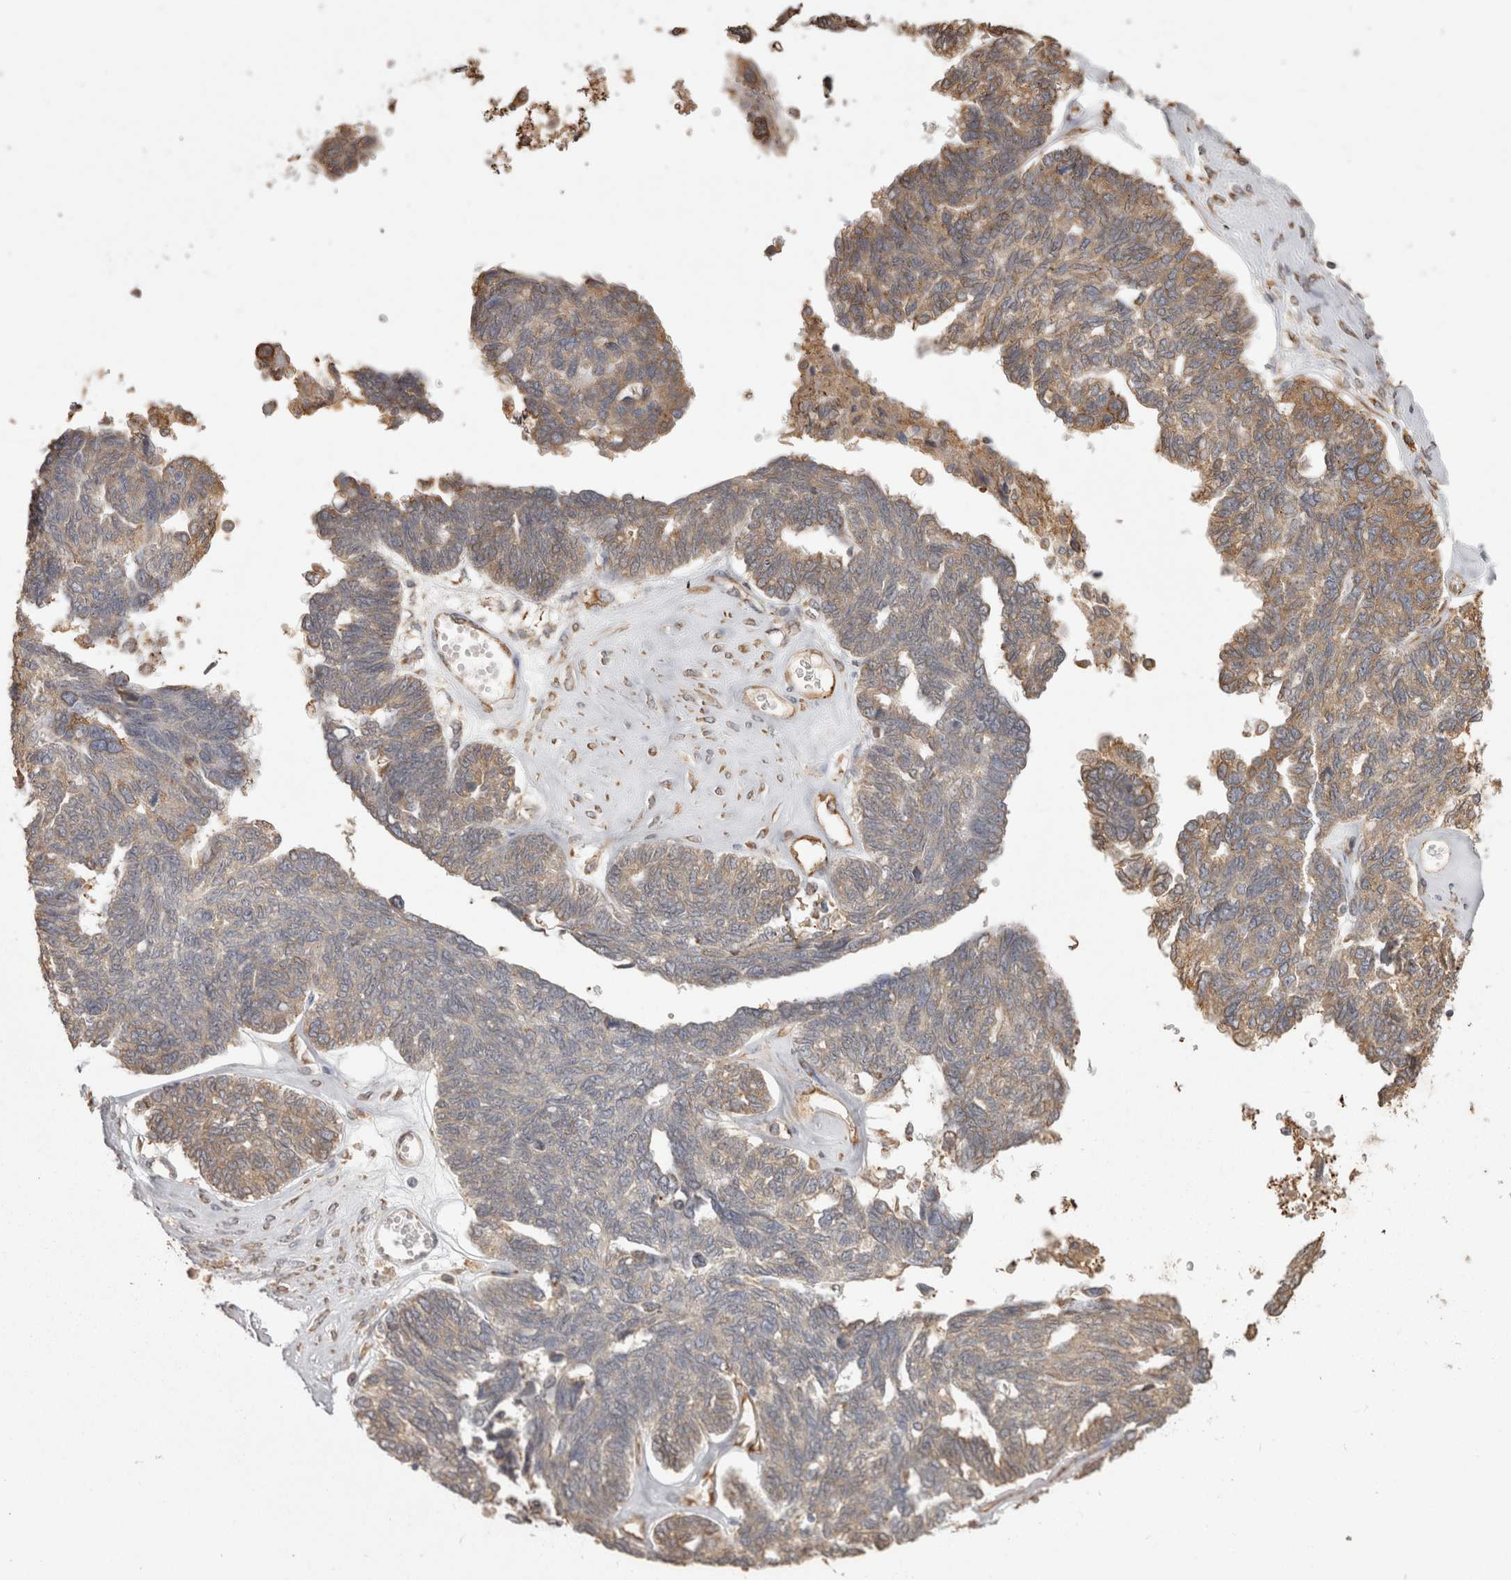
{"staining": {"intensity": "weak", "quantity": "25%-75%", "location": "cytoplasmic/membranous"}, "tissue": "ovarian cancer", "cell_type": "Tumor cells", "image_type": "cancer", "snomed": [{"axis": "morphology", "description": "Cystadenocarcinoma, serous, NOS"}, {"axis": "topography", "description": "Ovary"}], "caption": "Tumor cells display low levels of weak cytoplasmic/membranous staining in about 25%-75% of cells in ovarian cancer (serous cystadenocarcinoma). The staining was performed using DAB (3,3'-diaminobenzidine) to visualize the protein expression in brown, while the nuclei were stained in blue with hematoxylin (Magnification: 20x).", "gene": "PON2", "patient": {"sex": "female", "age": 79}}